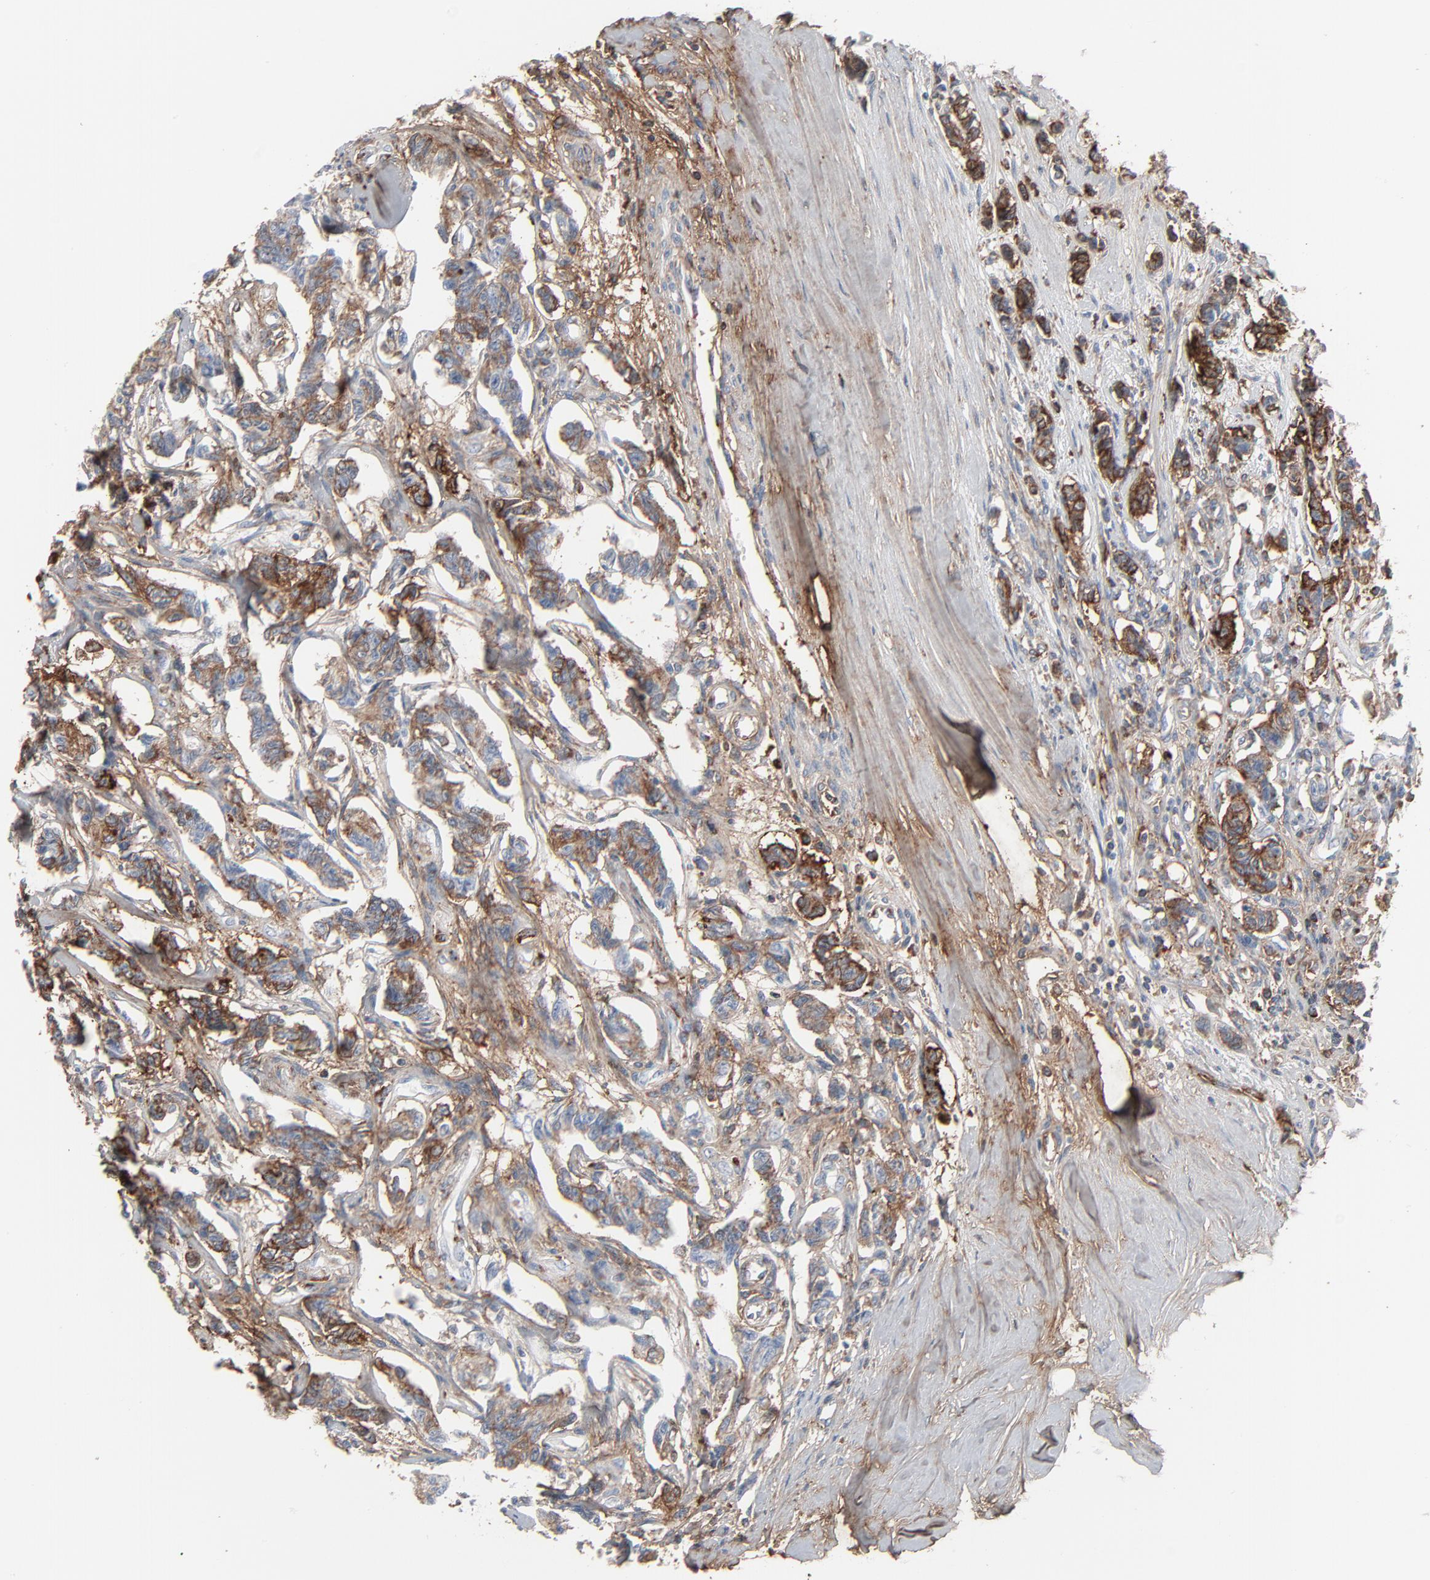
{"staining": {"intensity": "moderate", "quantity": ">75%", "location": "cytoplasmic/membranous"}, "tissue": "renal cancer", "cell_type": "Tumor cells", "image_type": "cancer", "snomed": [{"axis": "morphology", "description": "Carcinoid, malignant, NOS"}, {"axis": "topography", "description": "Kidney"}], "caption": "This is an image of immunohistochemistry staining of renal cancer (malignant carcinoid), which shows moderate positivity in the cytoplasmic/membranous of tumor cells.", "gene": "BGN", "patient": {"sex": "female", "age": 41}}